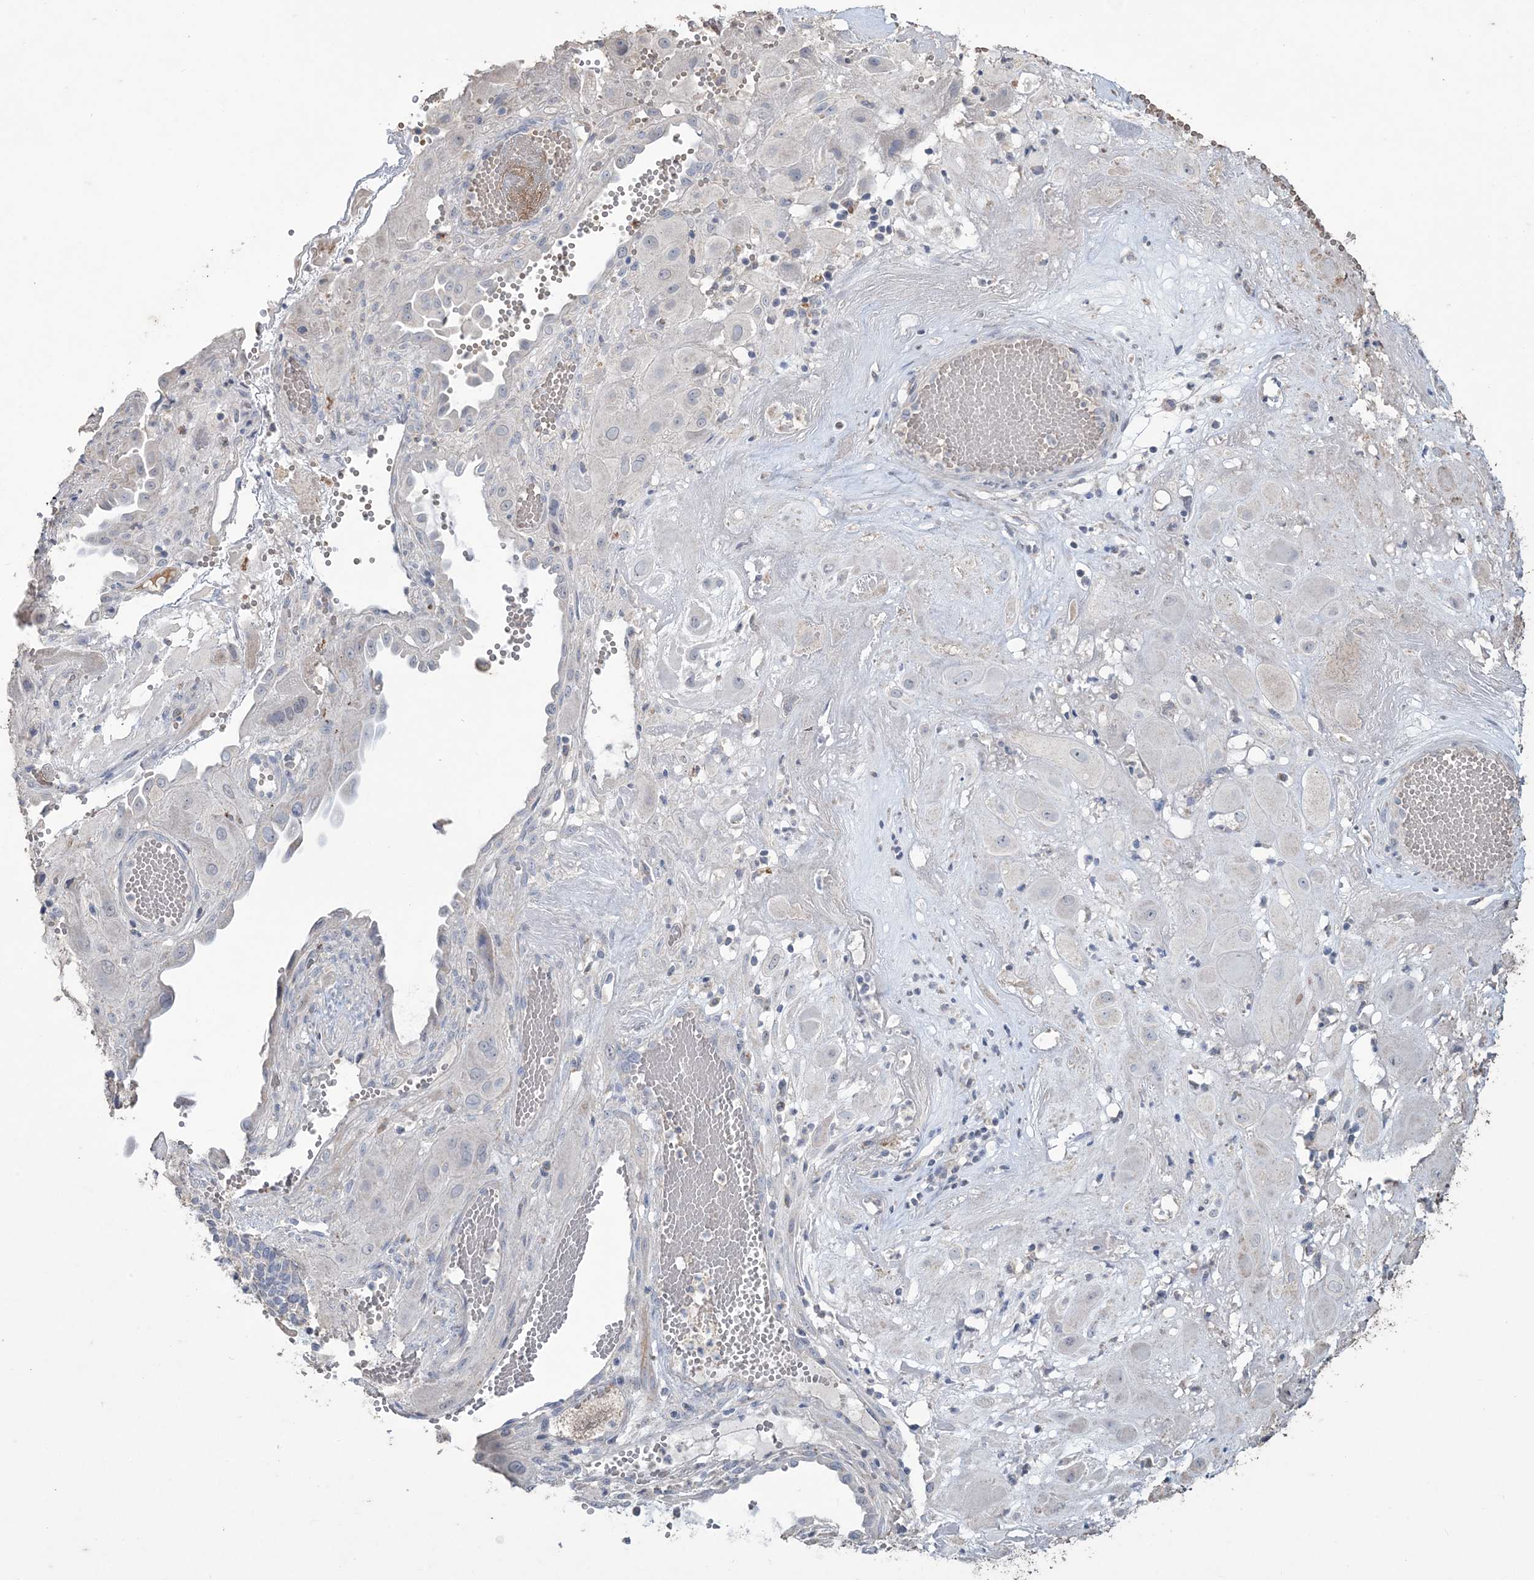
{"staining": {"intensity": "negative", "quantity": "none", "location": "none"}, "tissue": "cervical cancer", "cell_type": "Tumor cells", "image_type": "cancer", "snomed": [{"axis": "morphology", "description": "Squamous cell carcinoma, NOS"}, {"axis": "topography", "description": "Cervix"}], "caption": "The IHC micrograph has no significant positivity in tumor cells of squamous cell carcinoma (cervical) tissue. The staining is performed using DAB brown chromogen with nuclei counter-stained in using hematoxylin.", "gene": "SFMBT2", "patient": {"sex": "female", "age": 34}}